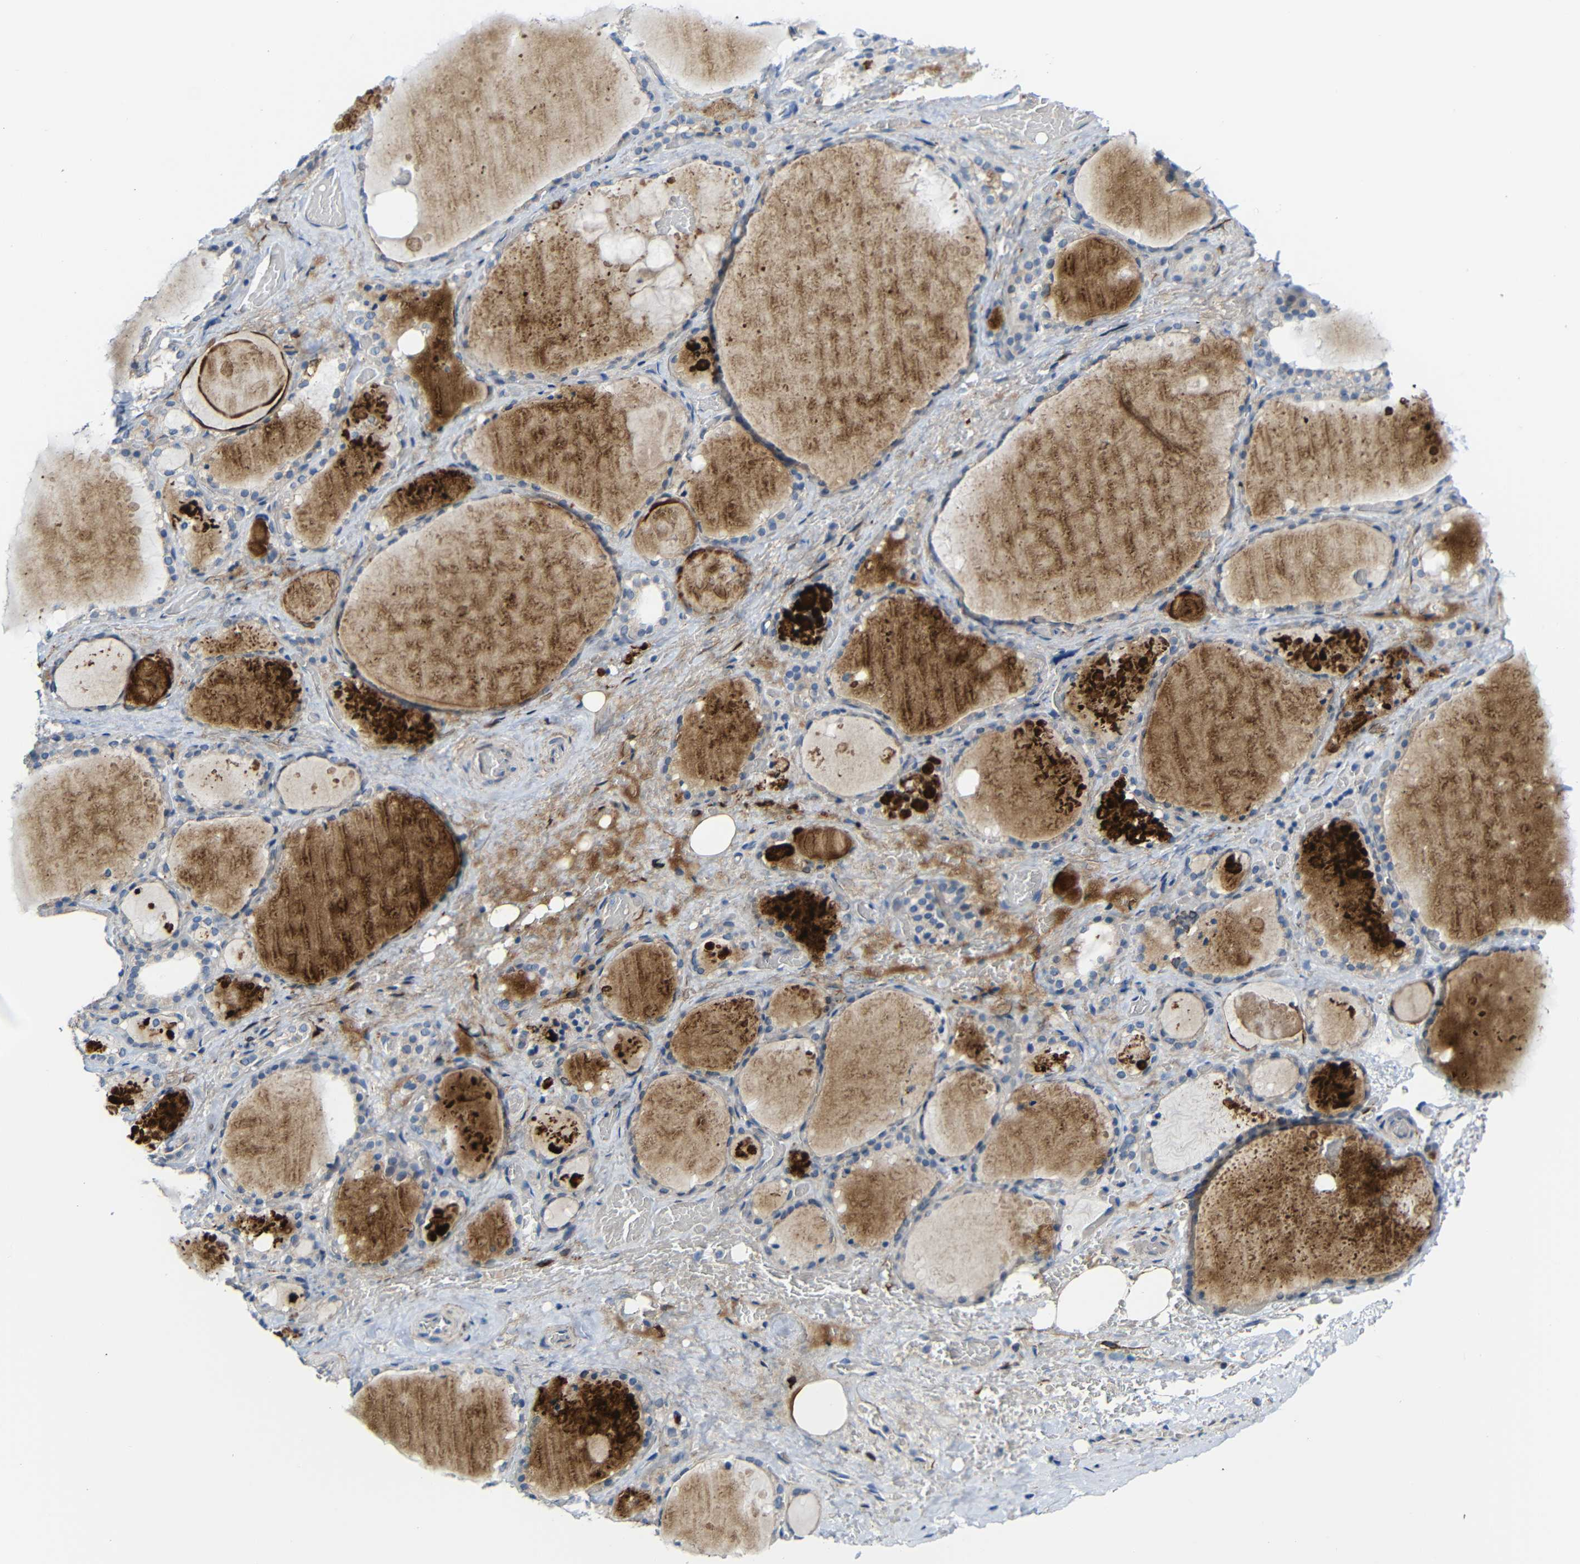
{"staining": {"intensity": "weak", "quantity": "<25%", "location": "cytoplasmic/membranous"}, "tissue": "thyroid gland", "cell_type": "Glandular cells", "image_type": "normal", "snomed": [{"axis": "morphology", "description": "Normal tissue, NOS"}, {"axis": "topography", "description": "Thyroid gland"}], "caption": "Micrograph shows no protein expression in glandular cells of benign thyroid gland.", "gene": "DCLK1", "patient": {"sex": "male", "age": 61}}